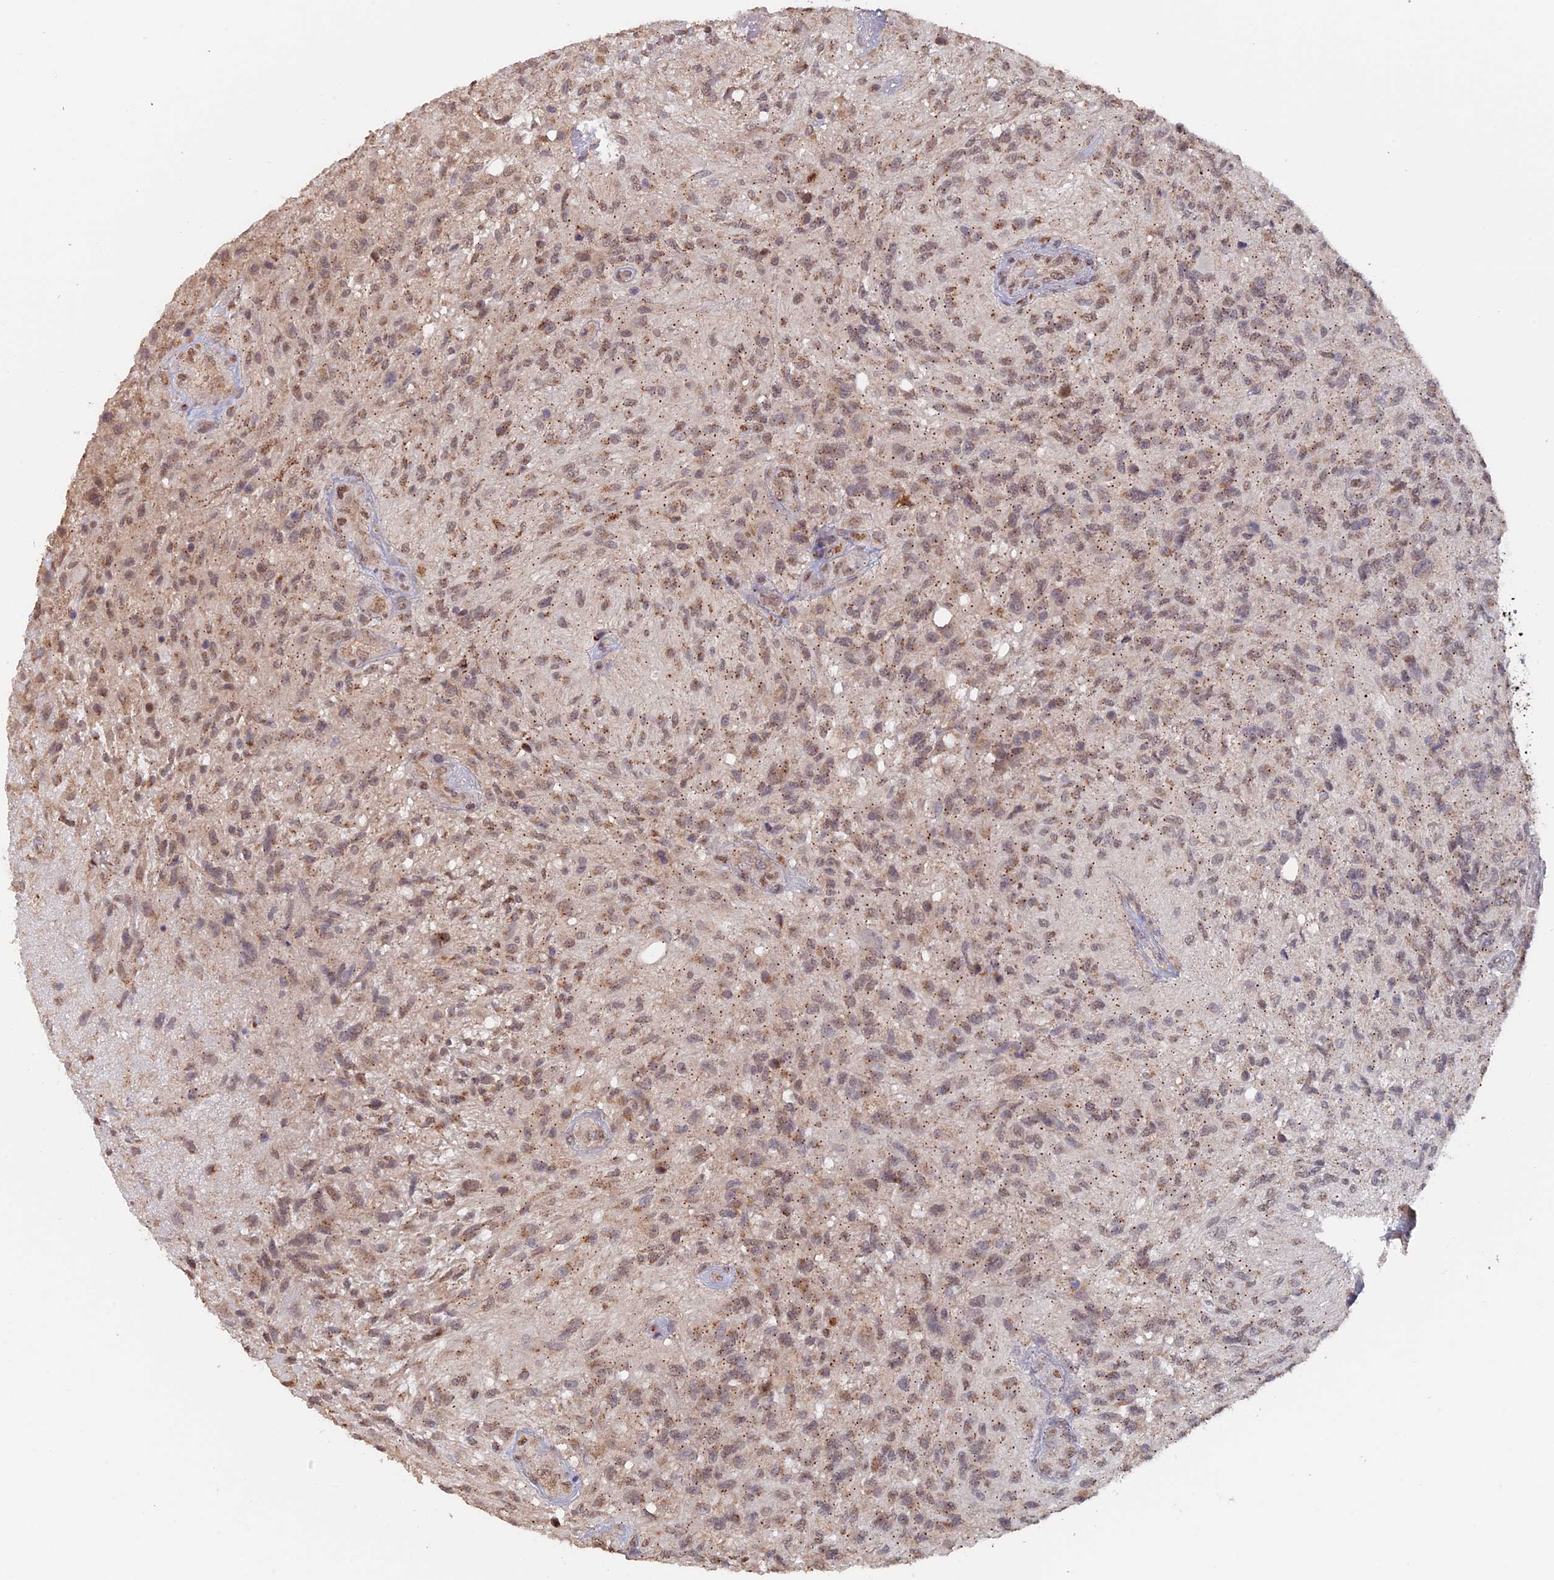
{"staining": {"intensity": "moderate", "quantity": ">75%", "location": "cytoplasmic/membranous,nuclear"}, "tissue": "glioma", "cell_type": "Tumor cells", "image_type": "cancer", "snomed": [{"axis": "morphology", "description": "Glioma, malignant, High grade"}, {"axis": "topography", "description": "Brain"}], "caption": "Malignant high-grade glioma tissue displays moderate cytoplasmic/membranous and nuclear expression in approximately >75% of tumor cells", "gene": "PIGQ", "patient": {"sex": "male", "age": 56}}